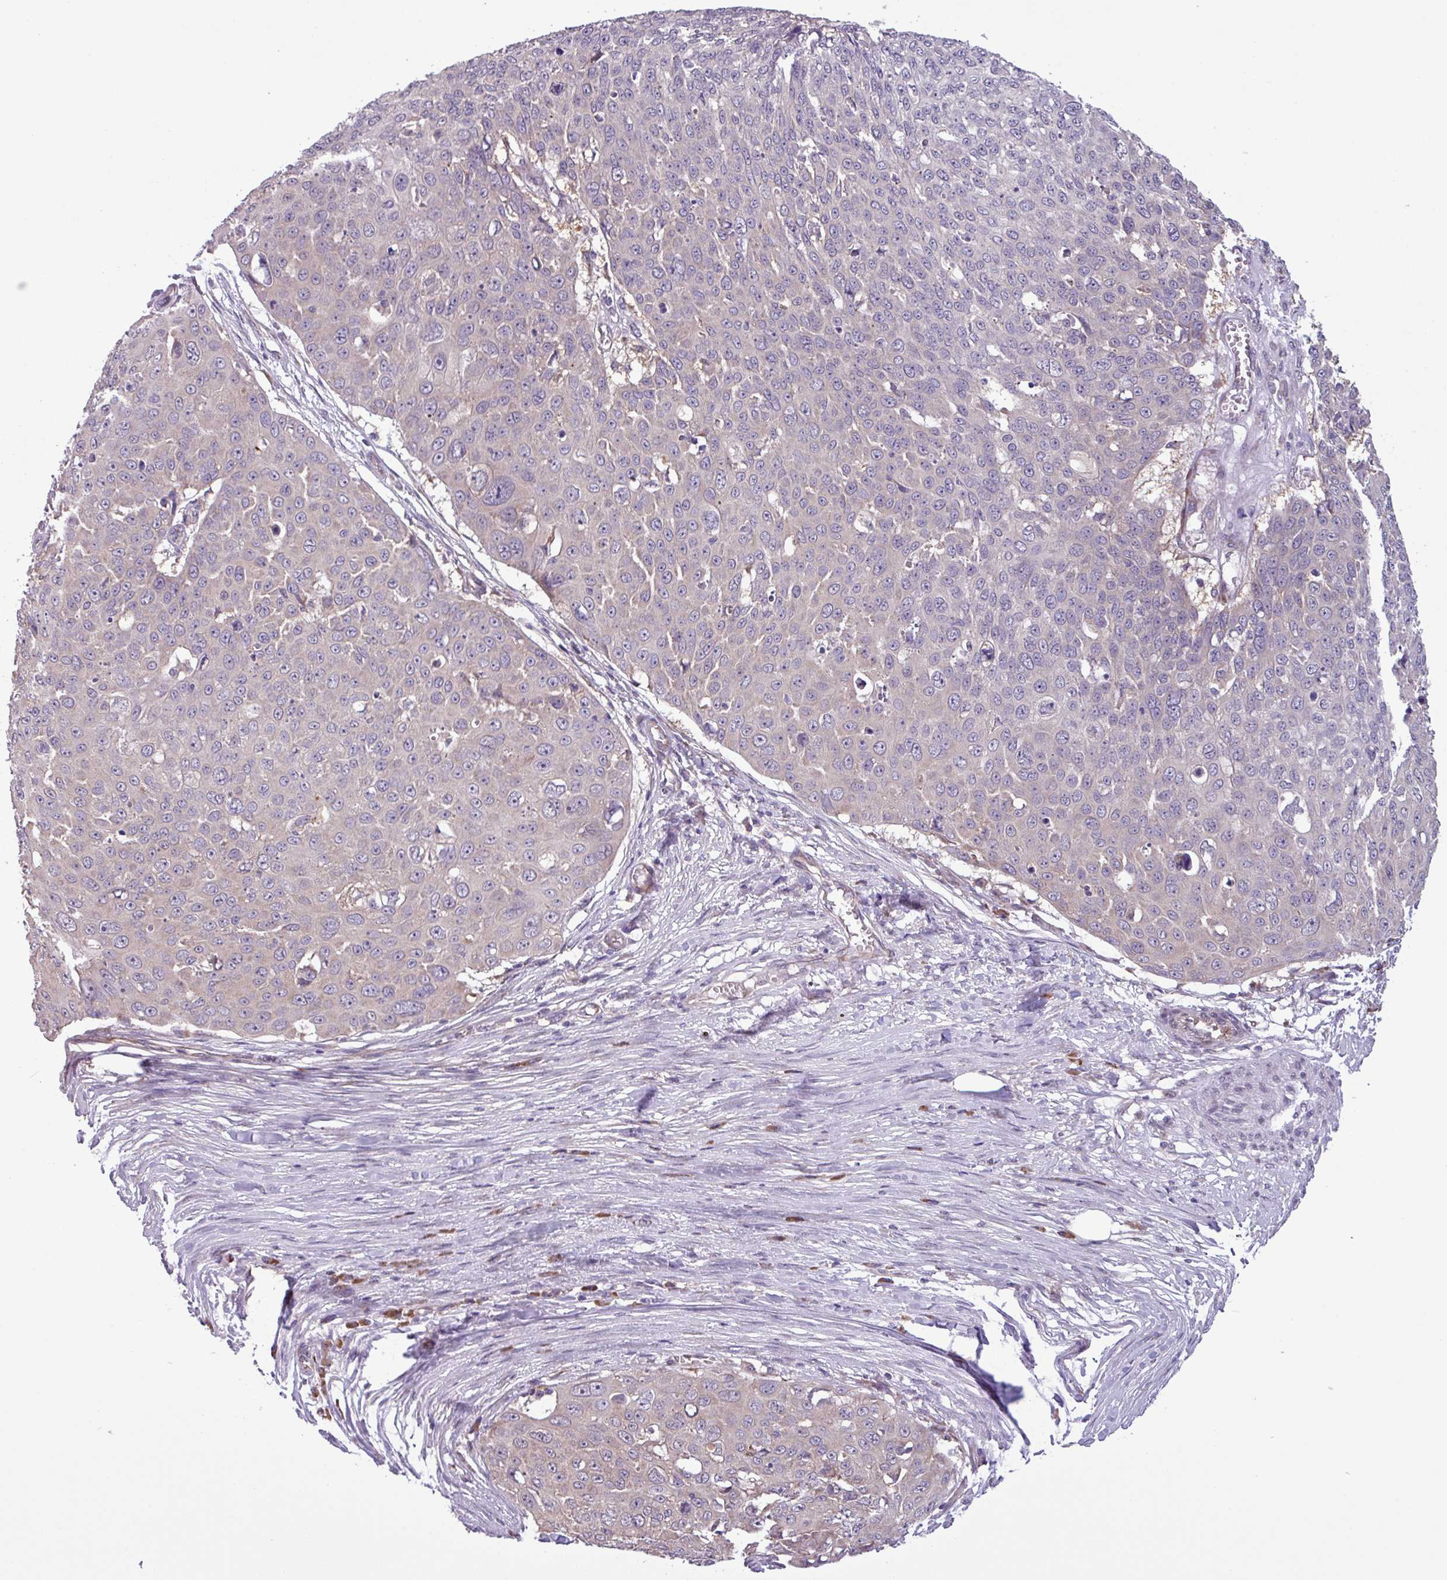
{"staining": {"intensity": "negative", "quantity": "none", "location": "none"}, "tissue": "skin cancer", "cell_type": "Tumor cells", "image_type": "cancer", "snomed": [{"axis": "morphology", "description": "Squamous cell carcinoma, NOS"}, {"axis": "topography", "description": "Skin"}], "caption": "This micrograph is of skin cancer (squamous cell carcinoma) stained with IHC to label a protein in brown with the nuclei are counter-stained blue. There is no positivity in tumor cells.", "gene": "C20orf27", "patient": {"sex": "male", "age": 71}}